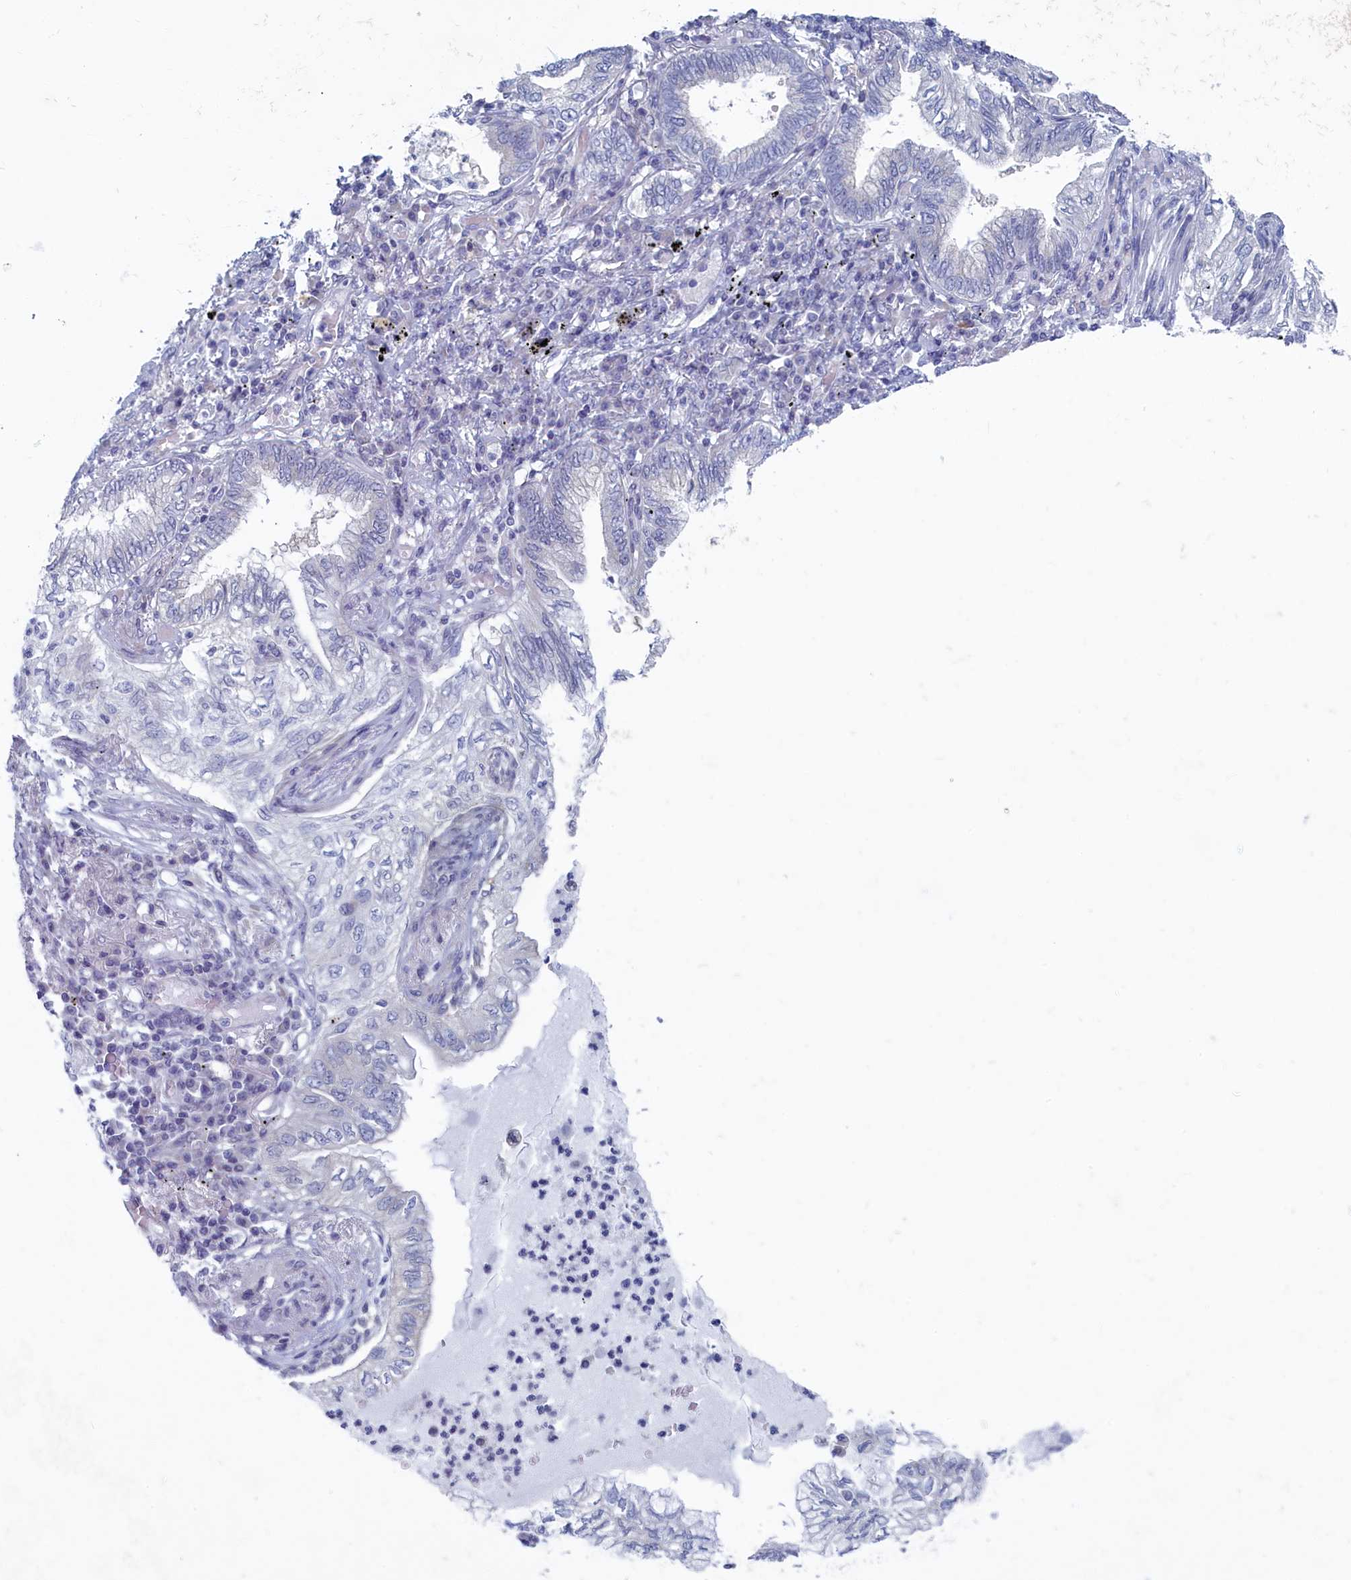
{"staining": {"intensity": "negative", "quantity": "none", "location": "none"}, "tissue": "lung cancer", "cell_type": "Tumor cells", "image_type": "cancer", "snomed": [{"axis": "morphology", "description": "Adenocarcinoma, NOS"}, {"axis": "topography", "description": "Lung"}], "caption": "IHC photomicrograph of human adenocarcinoma (lung) stained for a protein (brown), which reveals no staining in tumor cells. (Brightfield microscopy of DAB (3,3'-diaminobenzidine) immunohistochemistry (IHC) at high magnification).", "gene": "WDR76", "patient": {"sex": "female", "age": 70}}